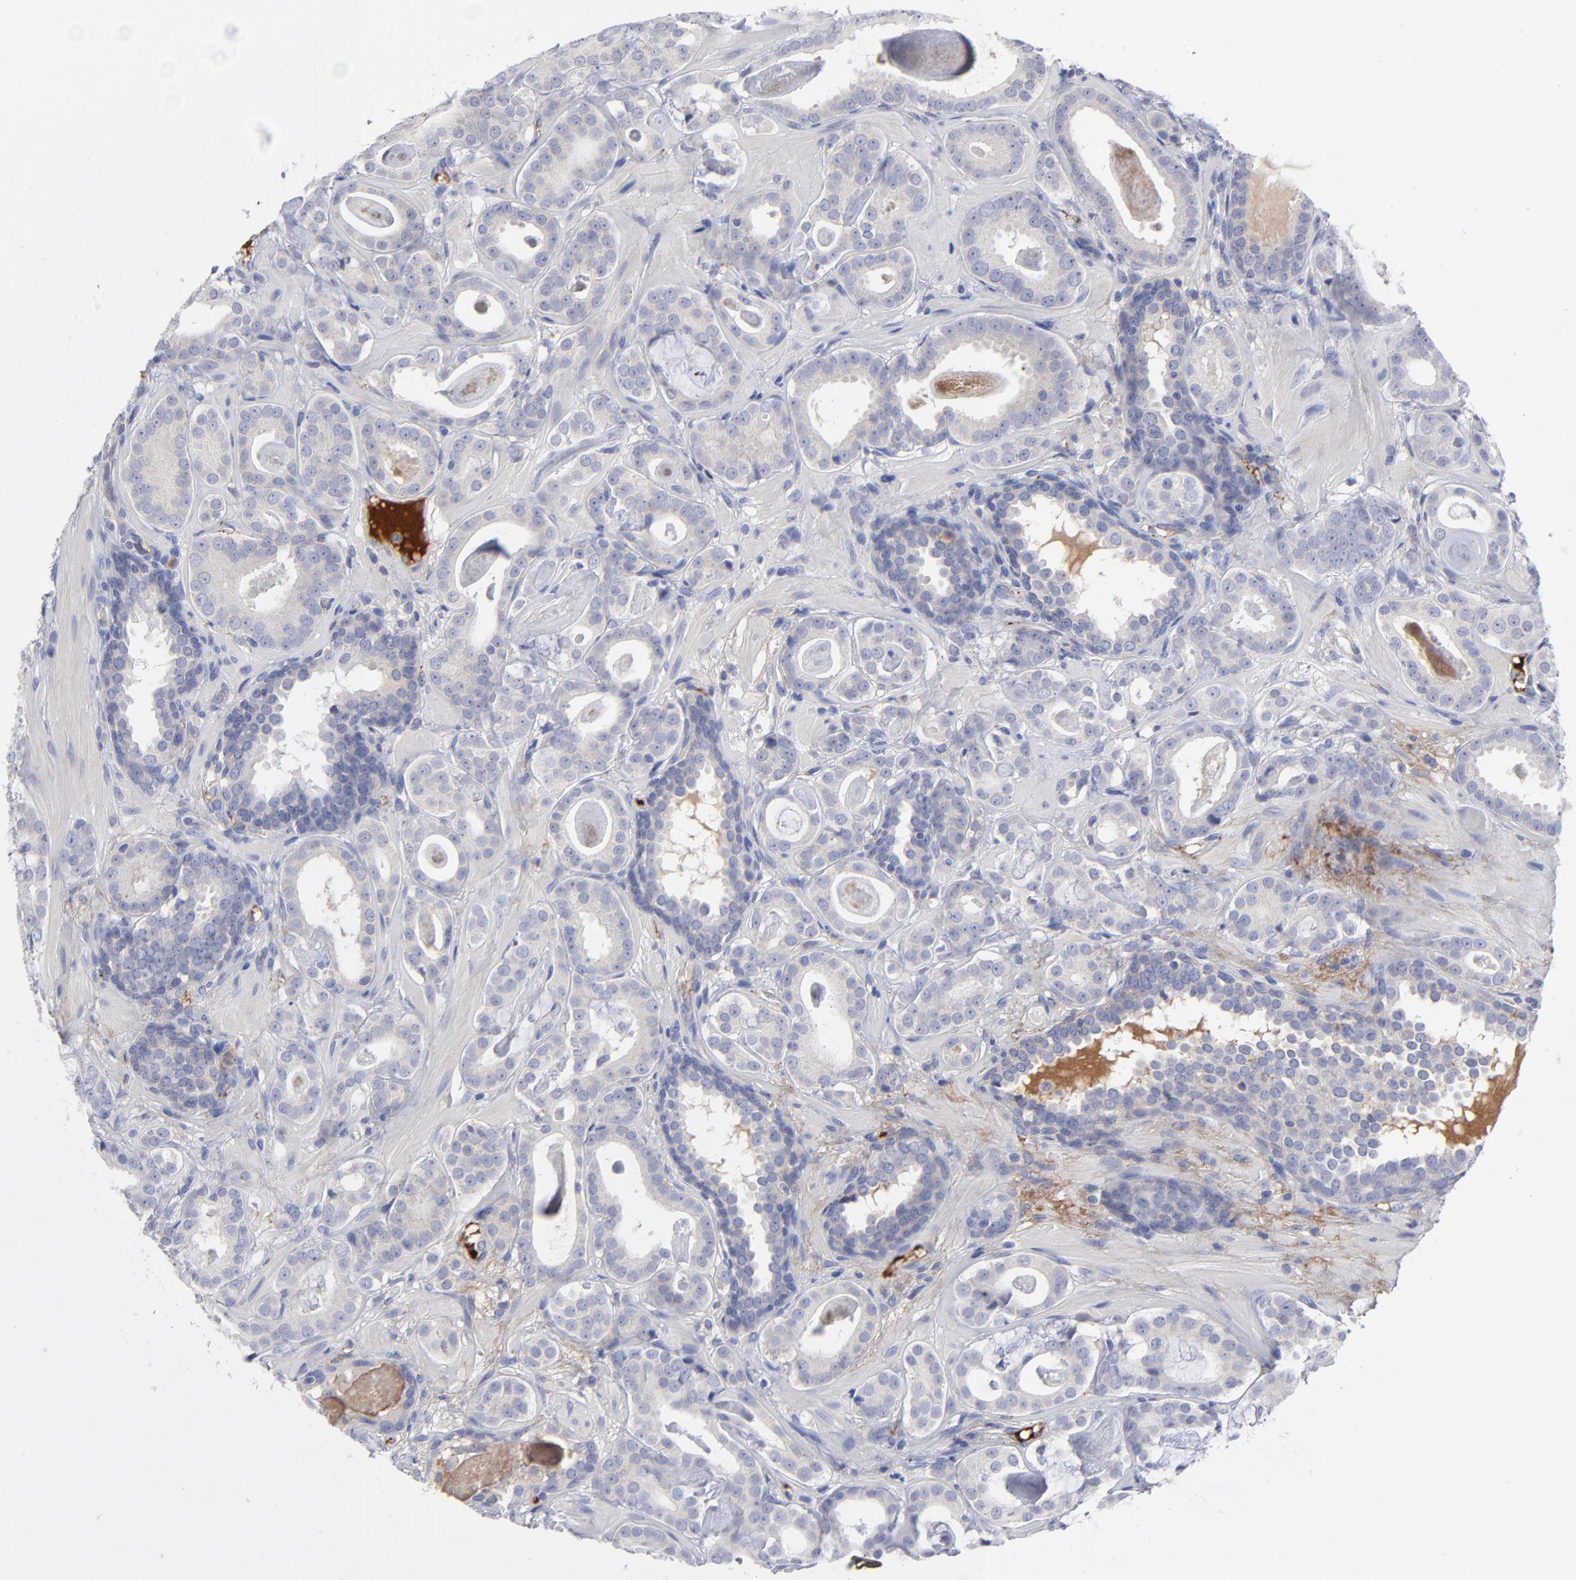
{"staining": {"intensity": "negative", "quantity": "none", "location": "none"}, "tissue": "prostate cancer", "cell_type": "Tumor cells", "image_type": "cancer", "snomed": [{"axis": "morphology", "description": "Adenocarcinoma, Low grade"}, {"axis": "topography", "description": "Prostate"}], "caption": "This is a photomicrograph of immunohistochemistry staining of prostate cancer (low-grade adenocarcinoma), which shows no positivity in tumor cells. (Brightfield microscopy of DAB (3,3'-diaminobenzidine) immunohistochemistry (IHC) at high magnification).", "gene": "CCR3", "patient": {"sex": "male", "age": 57}}